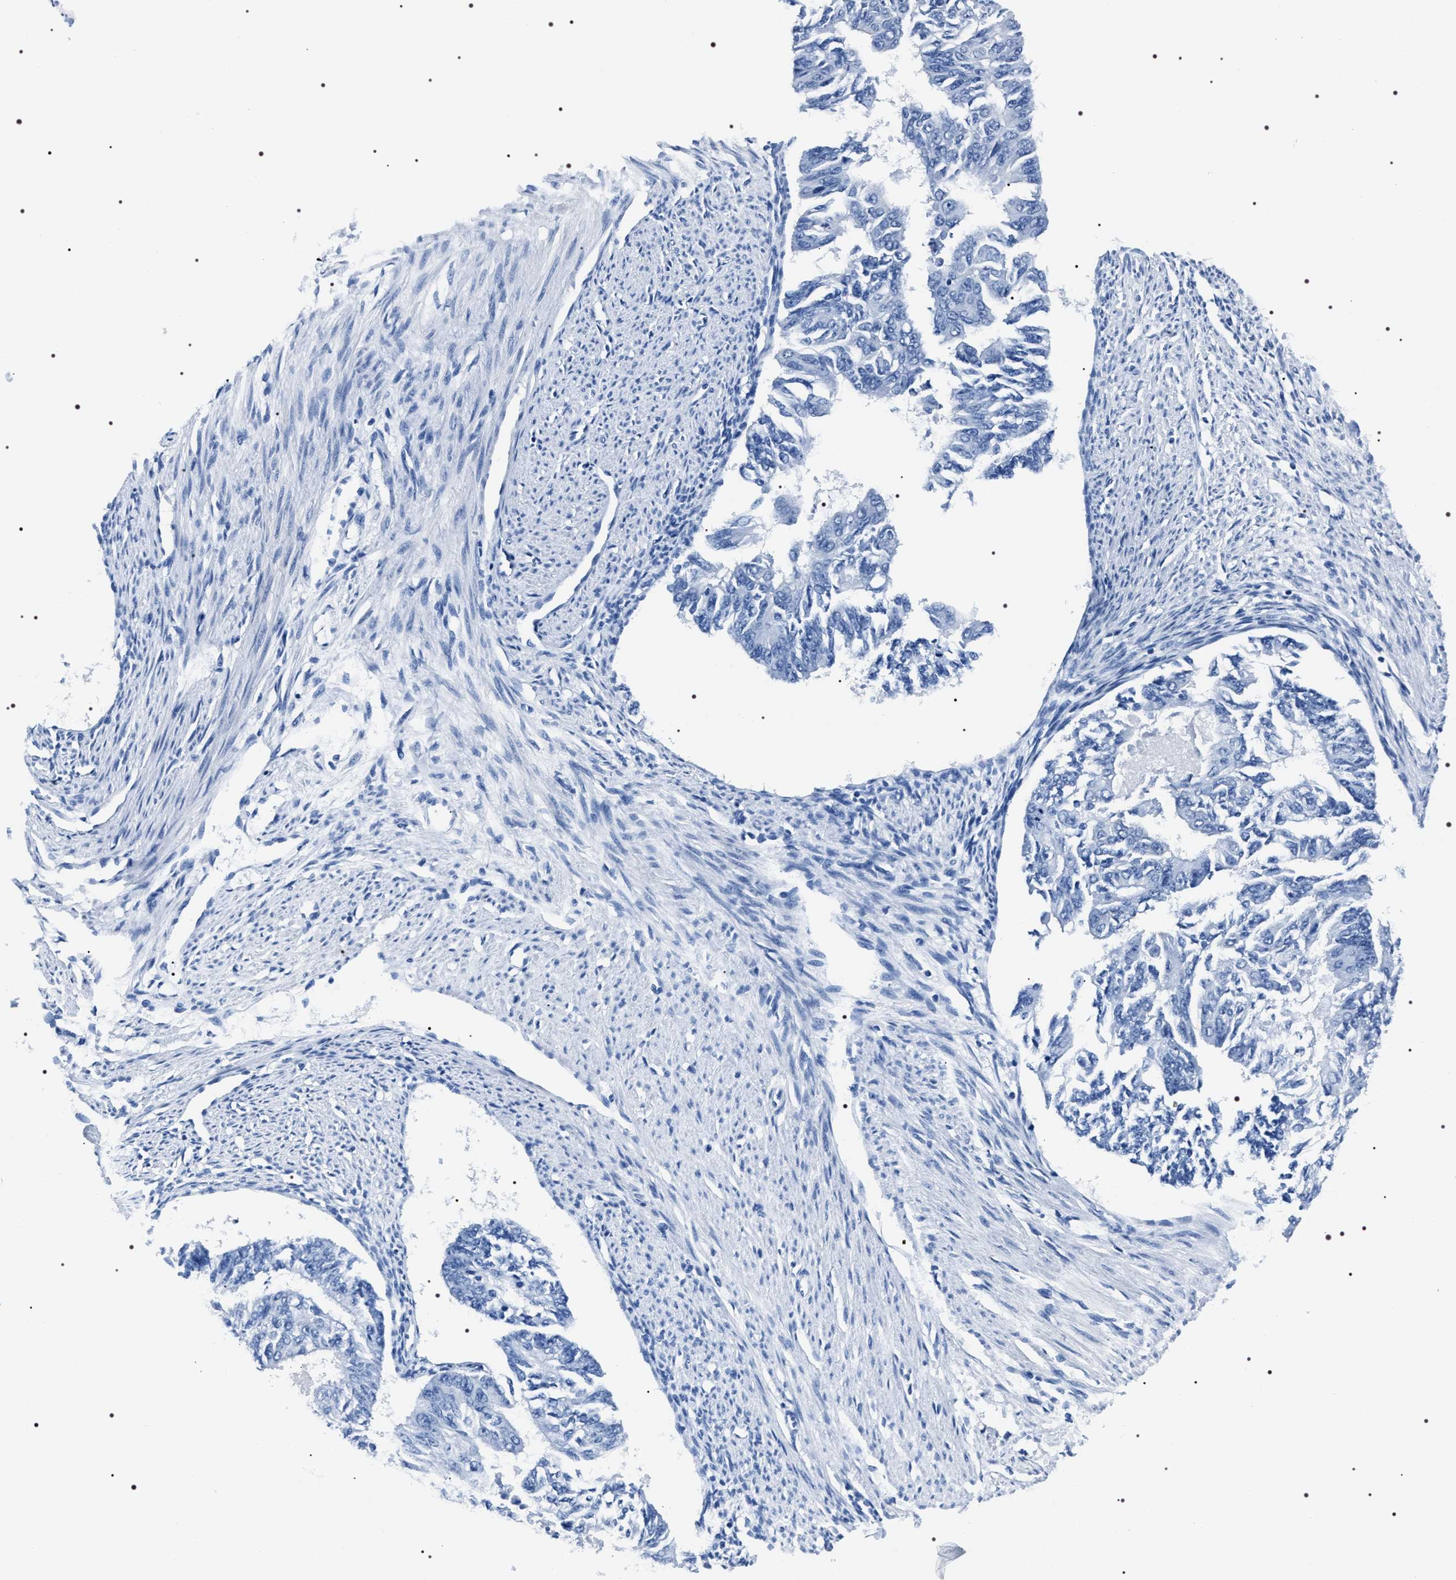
{"staining": {"intensity": "negative", "quantity": "none", "location": "none"}, "tissue": "endometrial cancer", "cell_type": "Tumor cells", "image_type": "cancer", "snomed": [{"axis": "morphology", "description": "Adenocarcinoma, NOS"}, {"axis": "topography", "description": "Endometrium"}], "caption": "The image shows no significant staining in tumor cells of endometrial cancer (adenocarcinoma).", "gene": "ADH4", "patient": {"sex": "female", "age": 32}}